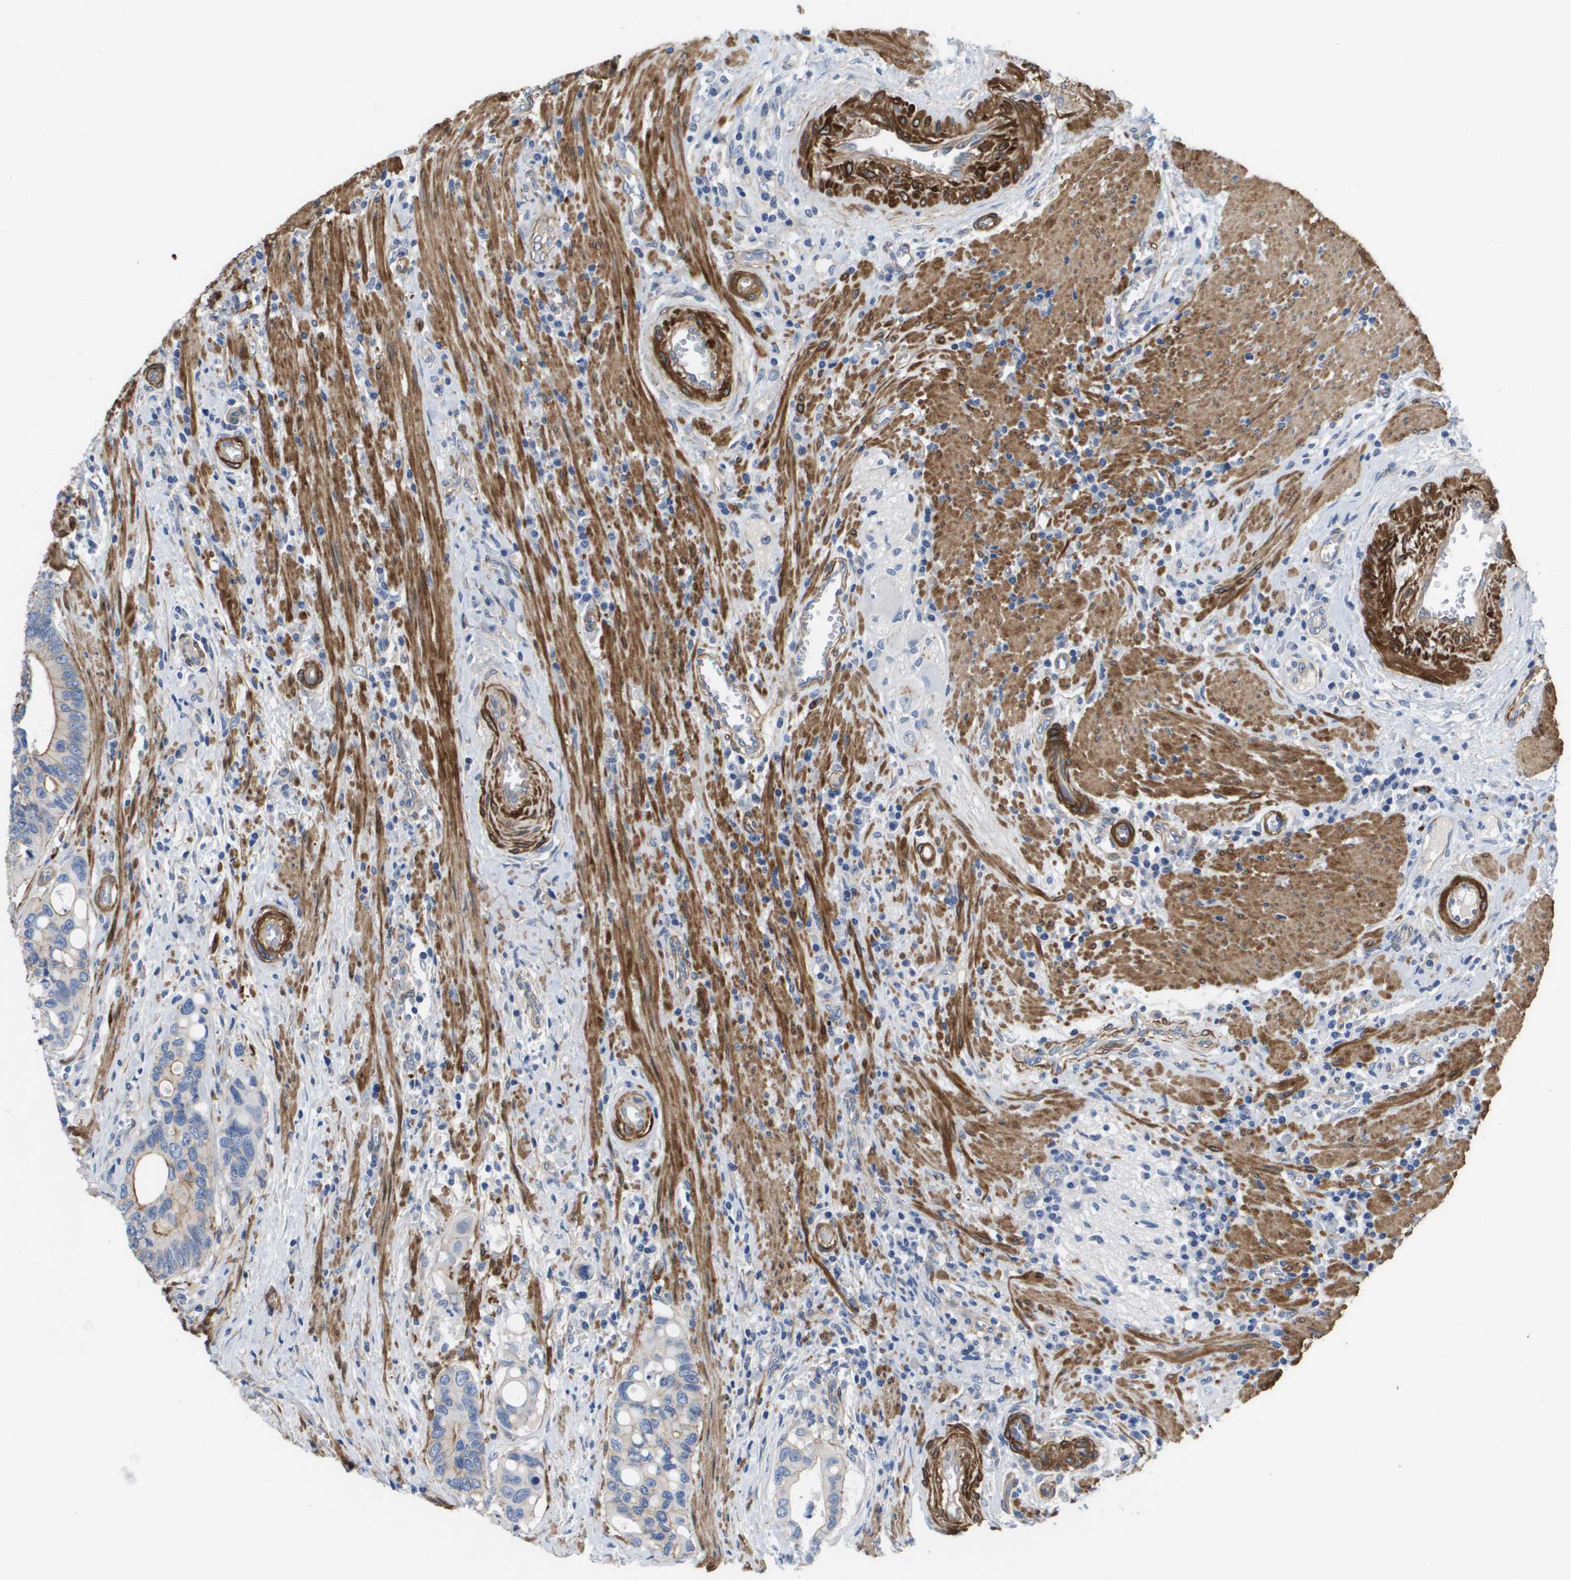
{"staining": {"intensity": "moderate", "quantity": "25%-75%", "location": "cytoplasmic/membranous"}, "tissue": "colorectal cancer", "cell_type": "Tumor cells", "image_type": "cancer", "snomed": [{"axis": "morphology", "description": "Inflammation, NOS"}, {"axis": "morphology", "description": "Adenocarcinoma, NOS"}, {"axis": "topography", "description": "Colon"}], "caption": "This photomicrograph demonstrates immunohistochemistry (IHC) staining of human colorectal cancer (adenocarcinoma), with medium moderate cytoplasmic/membranous expression in about 25%-75% of tumor cells.", "gene": "LPP", "patient": {"sex": "male", "age": 72}}